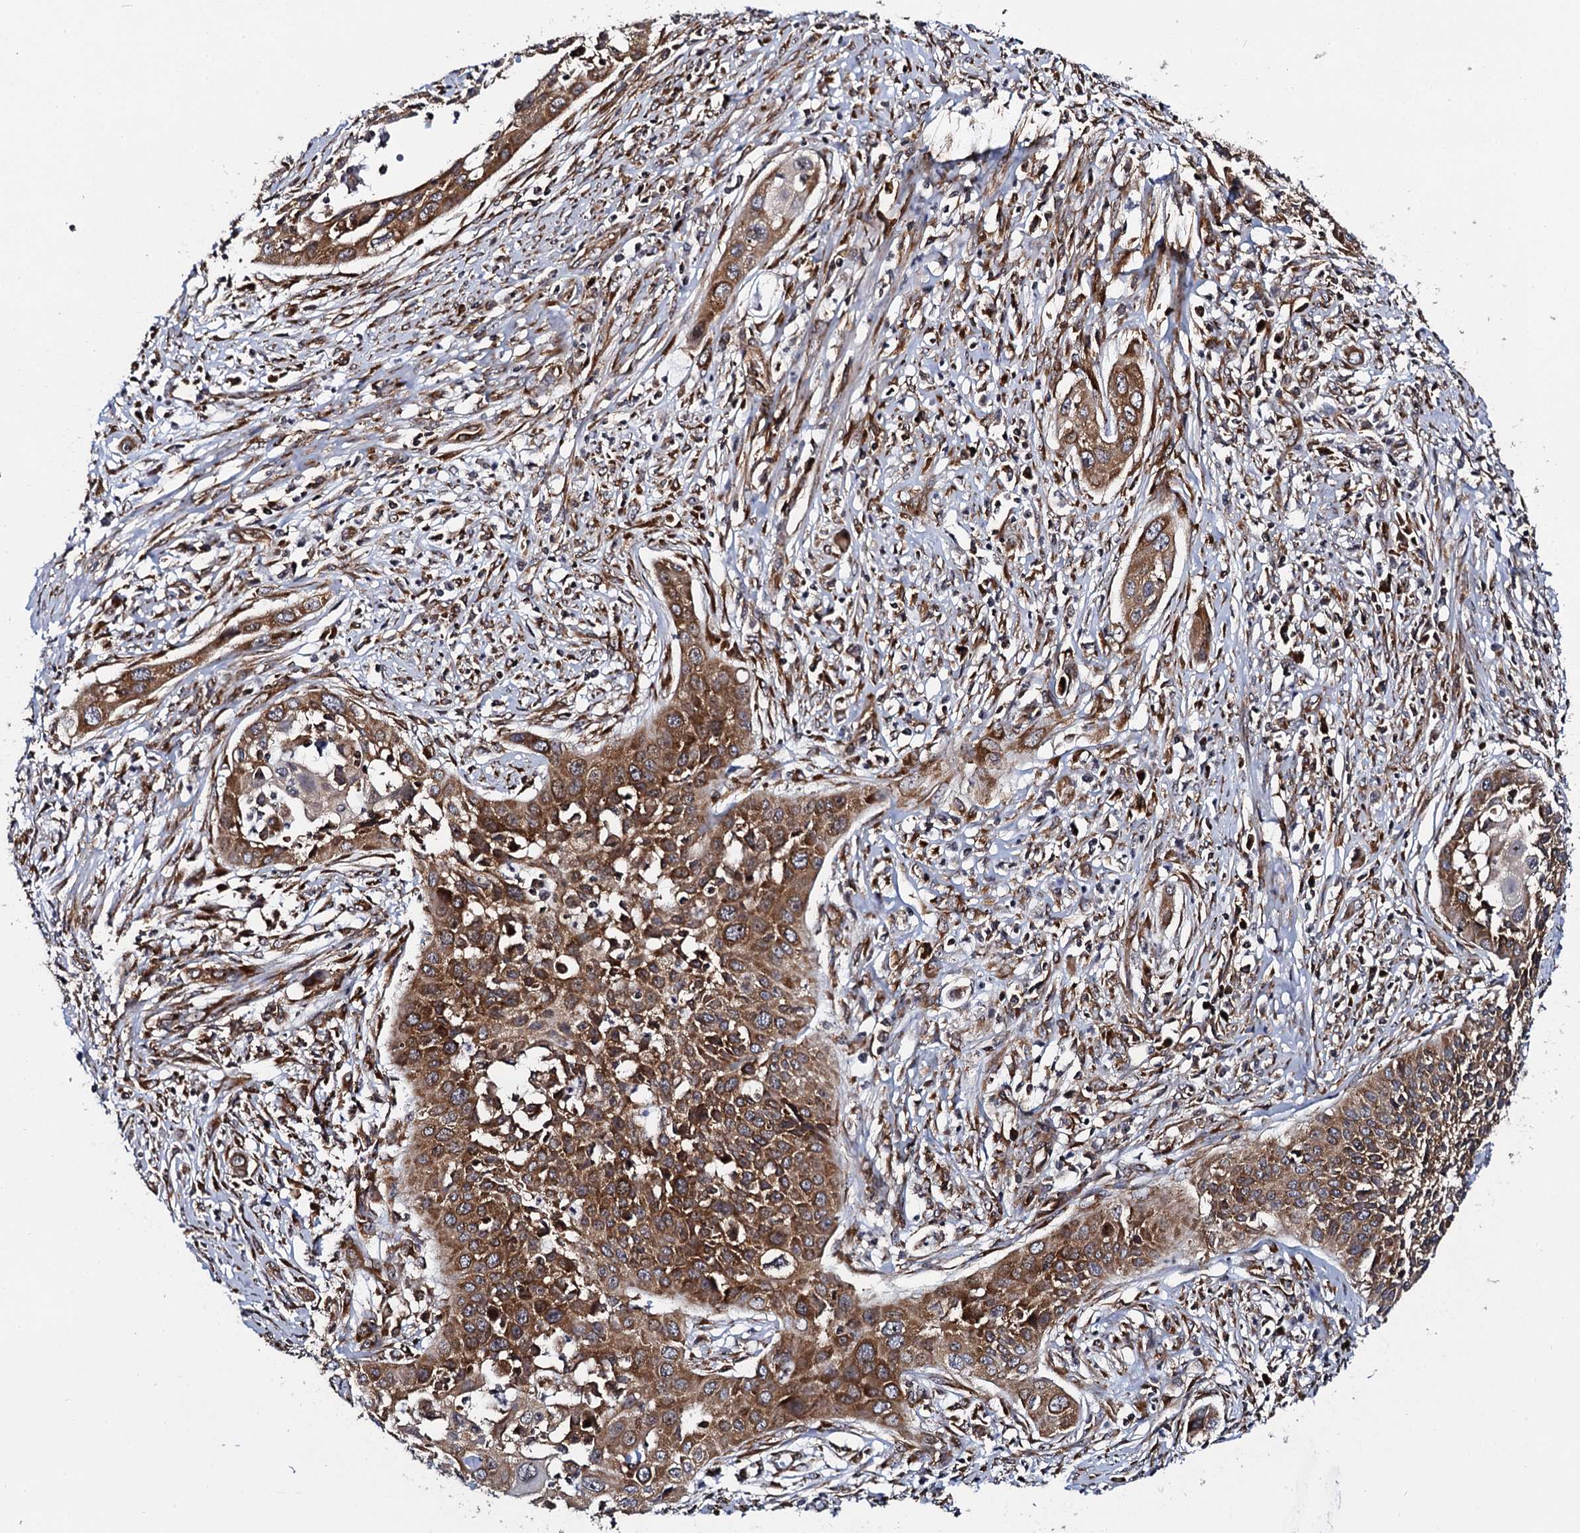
{"staining": {"intensity": "moderate", "quantity": ">75%", "location": "cytoplasmic/membranous"}, "tissue": "cervical cancer", "cell_type": "Tumor cells", "image_type": "cancer", "snomed": [{"axis": "morphology", "description": "Squamous cell carcinoma, NOS"}, {"axis": "topography", "description": "Cervix"}], "caption": "Approximately >75% of tumor cells in human cervical cancer display moderate cytoplasmic/membranous protein positivity as visualized by brown immunohistochemical staining.", "gene": "SPTY2D1", "patient": {"sex": "female", "age": 34}}